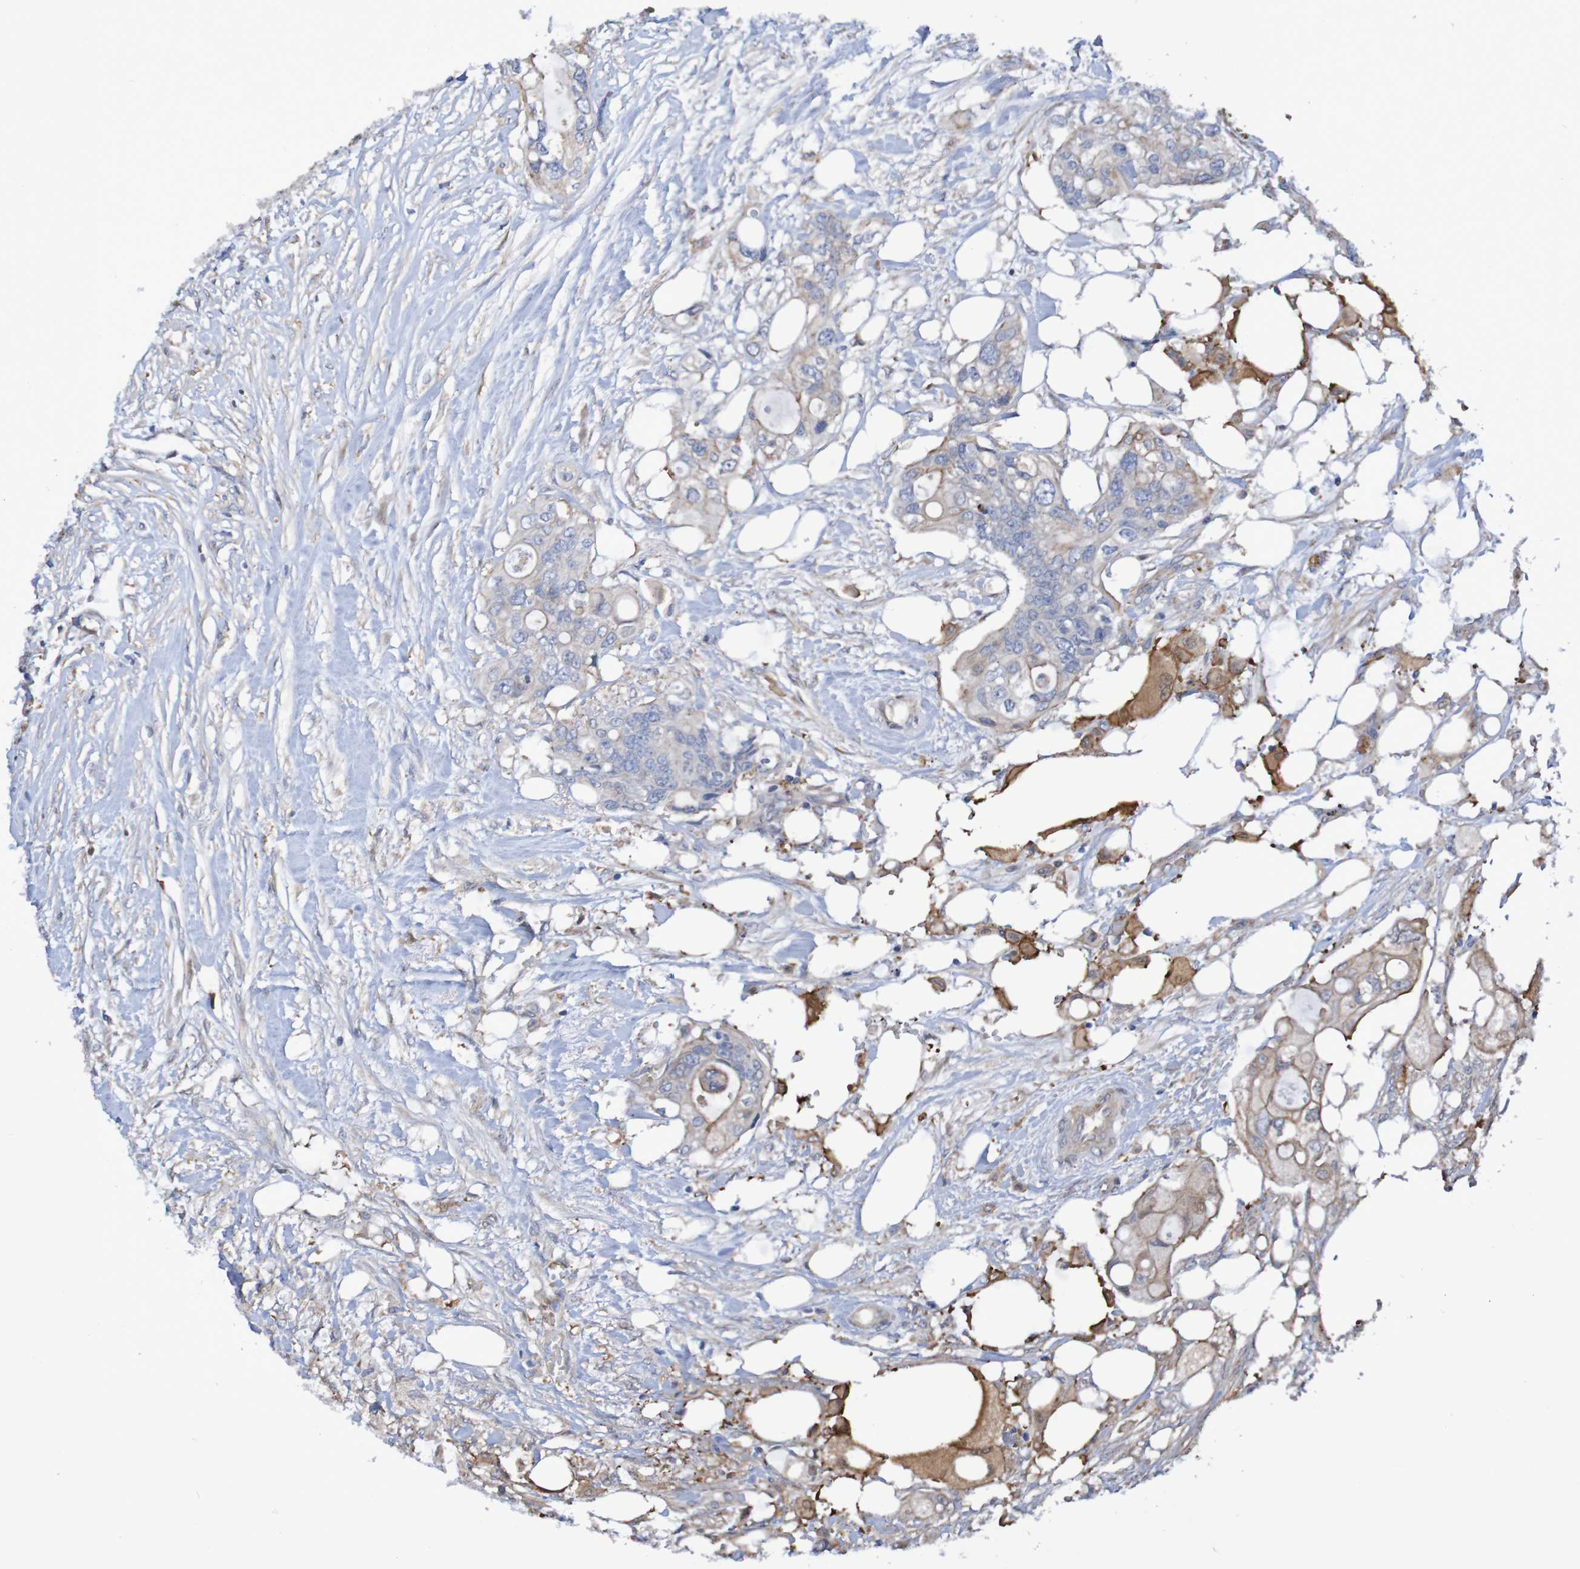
{"staining": {"intensity": "weak", "quantity": ">75%", "location": "cytoplasmic/membranous"}, "tissue": "colorectal cancer", "cell_type": "Tumor cells", "image_type": "cancer", "snomed": [{"axis": "morphology", "description": "Adenocarcinoma, NOS"}, {"axis": "topography", "description": "Colon"}], "caption": "Tumor cells reveal low levels of weak cytoplasmic/membranous expression in about >75% of cells in adenocarcinoma (colorectal).", "gene": "SCRG1", "patient": {"sex": "female", "age": 57}}